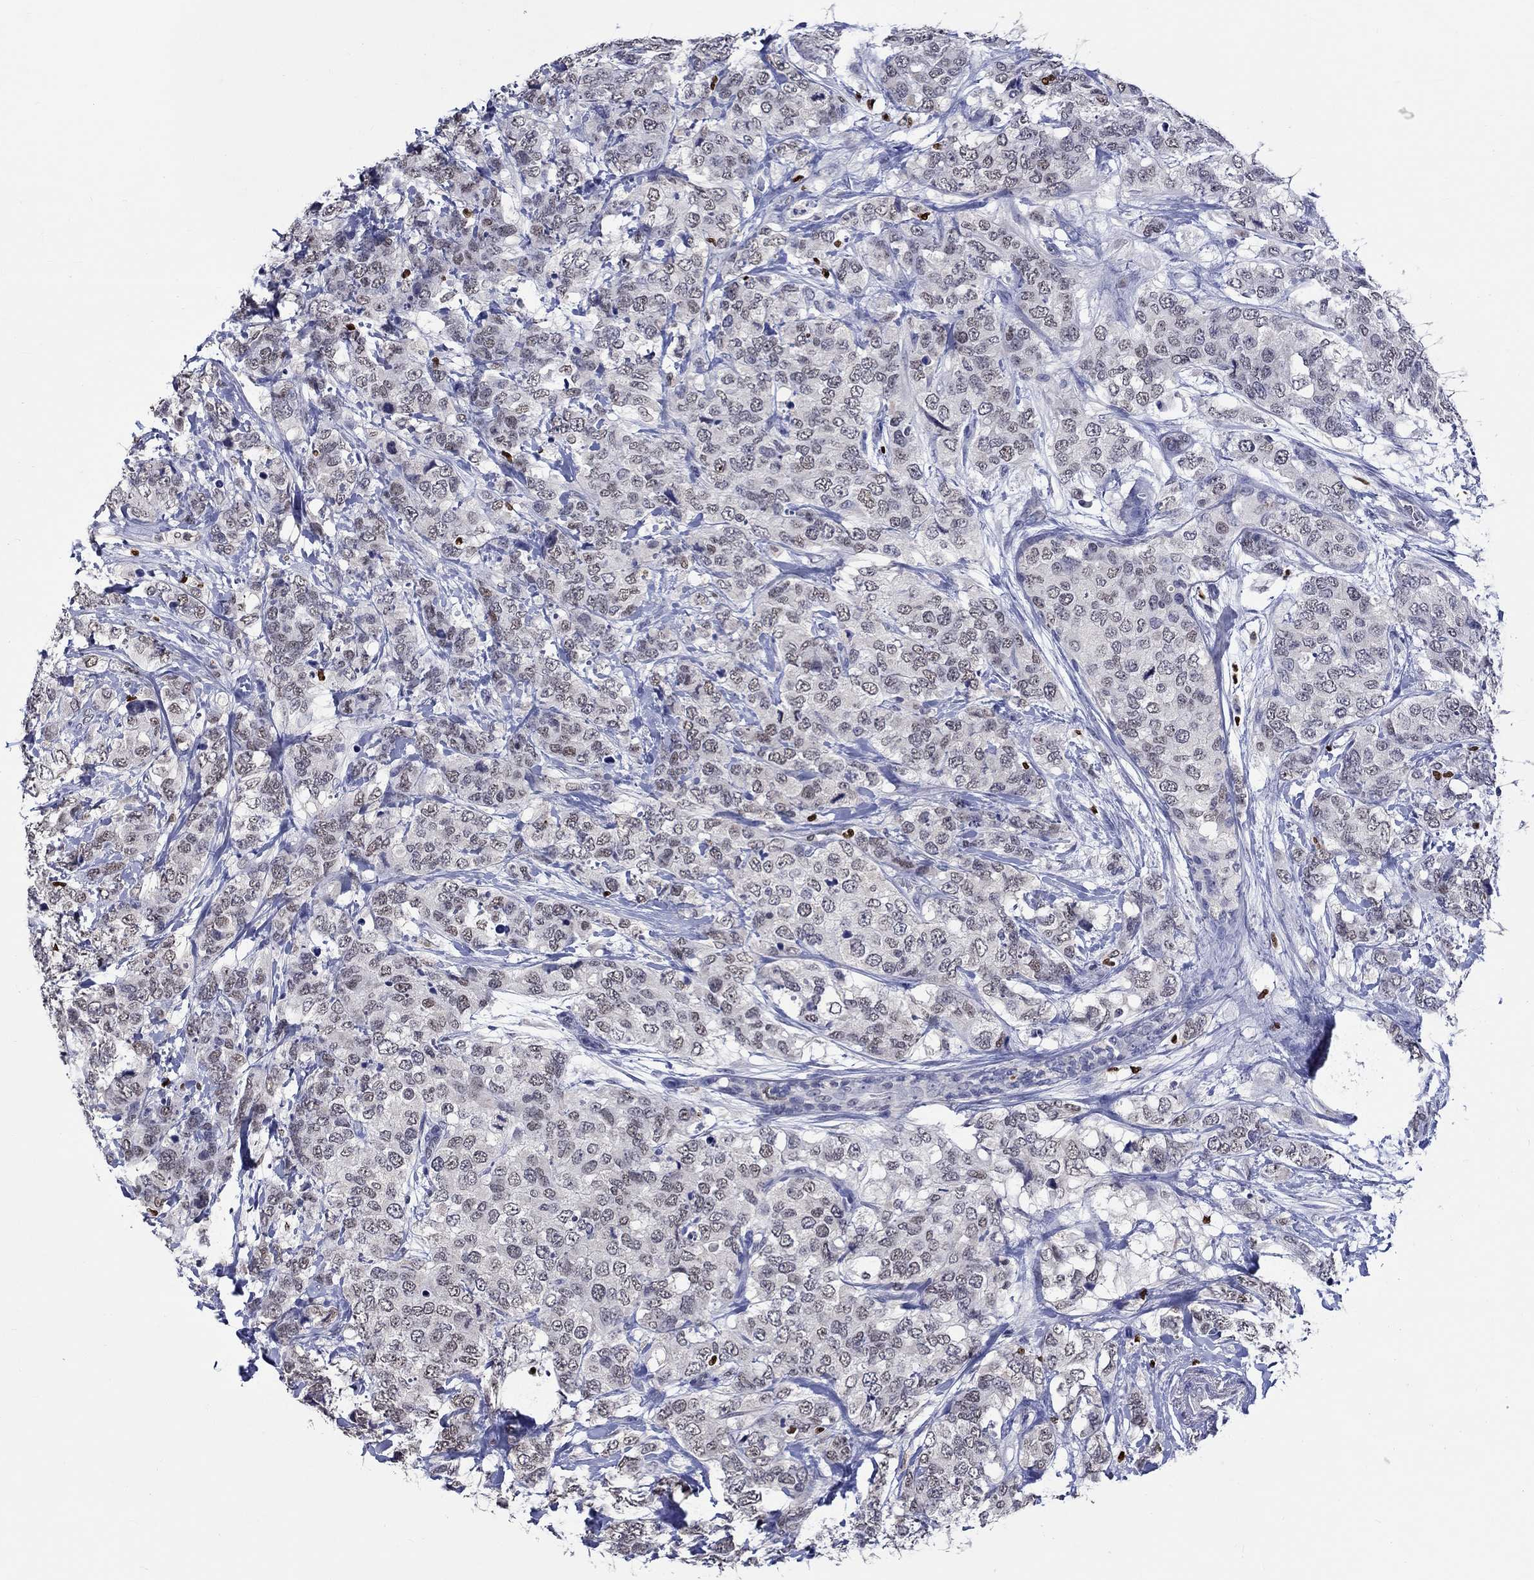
{"staining": {"intensity": "negative", "quantity": "none", "location": "none"}, "tissue": "breast cancer", "cell_type": "Tumor cells", "image_type": "cancer", "snomed": [{"axis": "morphology", "description": "Lobular carcinoma"}, {"axis": "topography", "description": "Breast"}], "caption": "Image shows no significant protein positivity in tumor cells of breast lobular carcinoma. Brightfield microscopy of IHC stained with DAB (brown) and hematoxylin (blue), captured at high magnification.", "gene": "GATA2", "patient": {"sex": "female", "age": 59}}